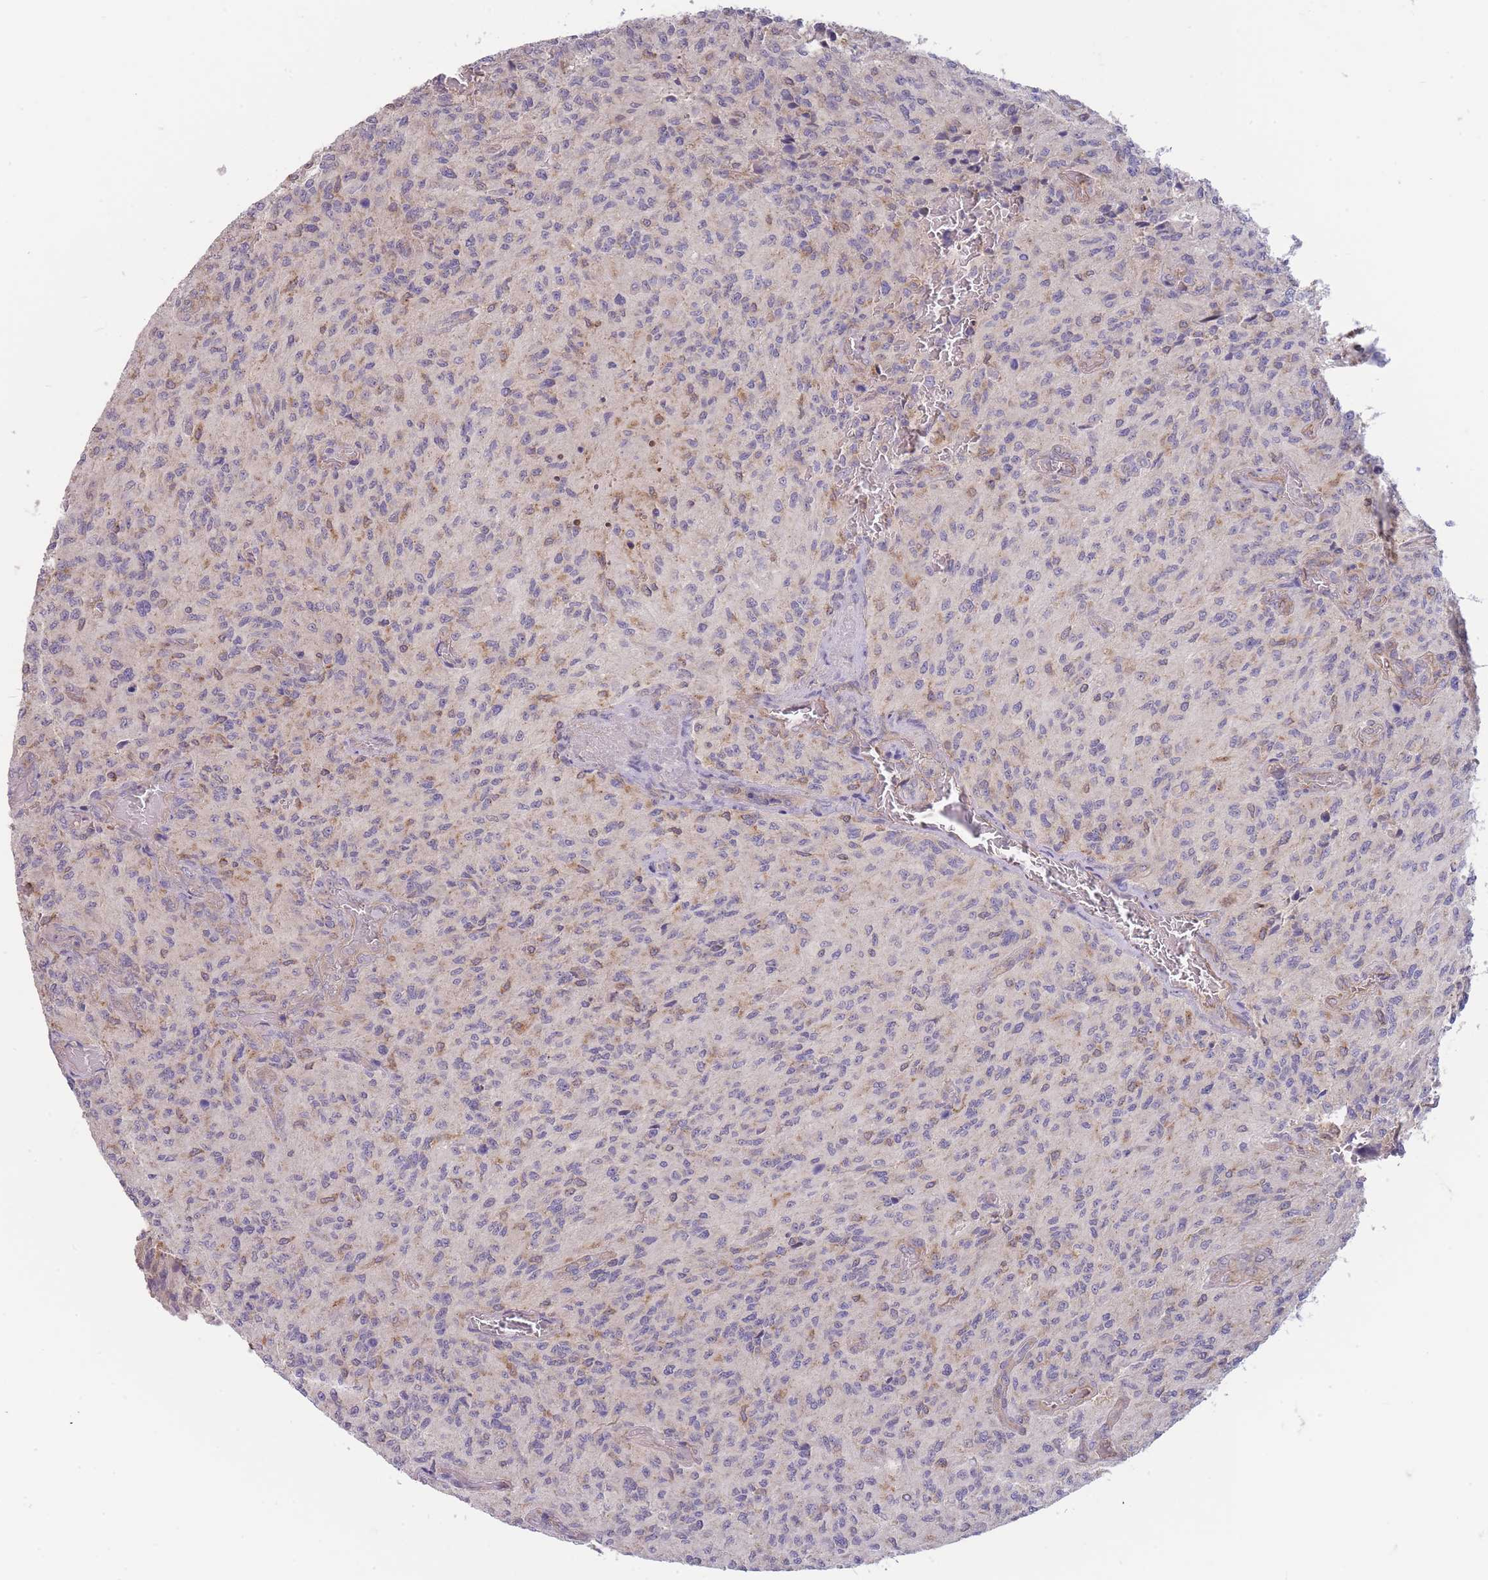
{"staining": {"intensity": "negative", "quantity": "none", "location": "none"}, "tissue": "glioma", "cell_type": "Tumor cells", "image_type": "cancer", "snomed": [{"axis": "morphology", "description": "Normal tissue, NOS"}, {"axis": "morphology", "description": "Glioma, malignant, High grade"}, {"axis": "topography", "description": "Cerebral cortex"}], "caption": "Protein analysis of malignant glioma (high-grade) demonstrates no significant staining in tumor cells.", "gene": "NDUFAF5", "patient": {"sex": "male", "age": 56}}